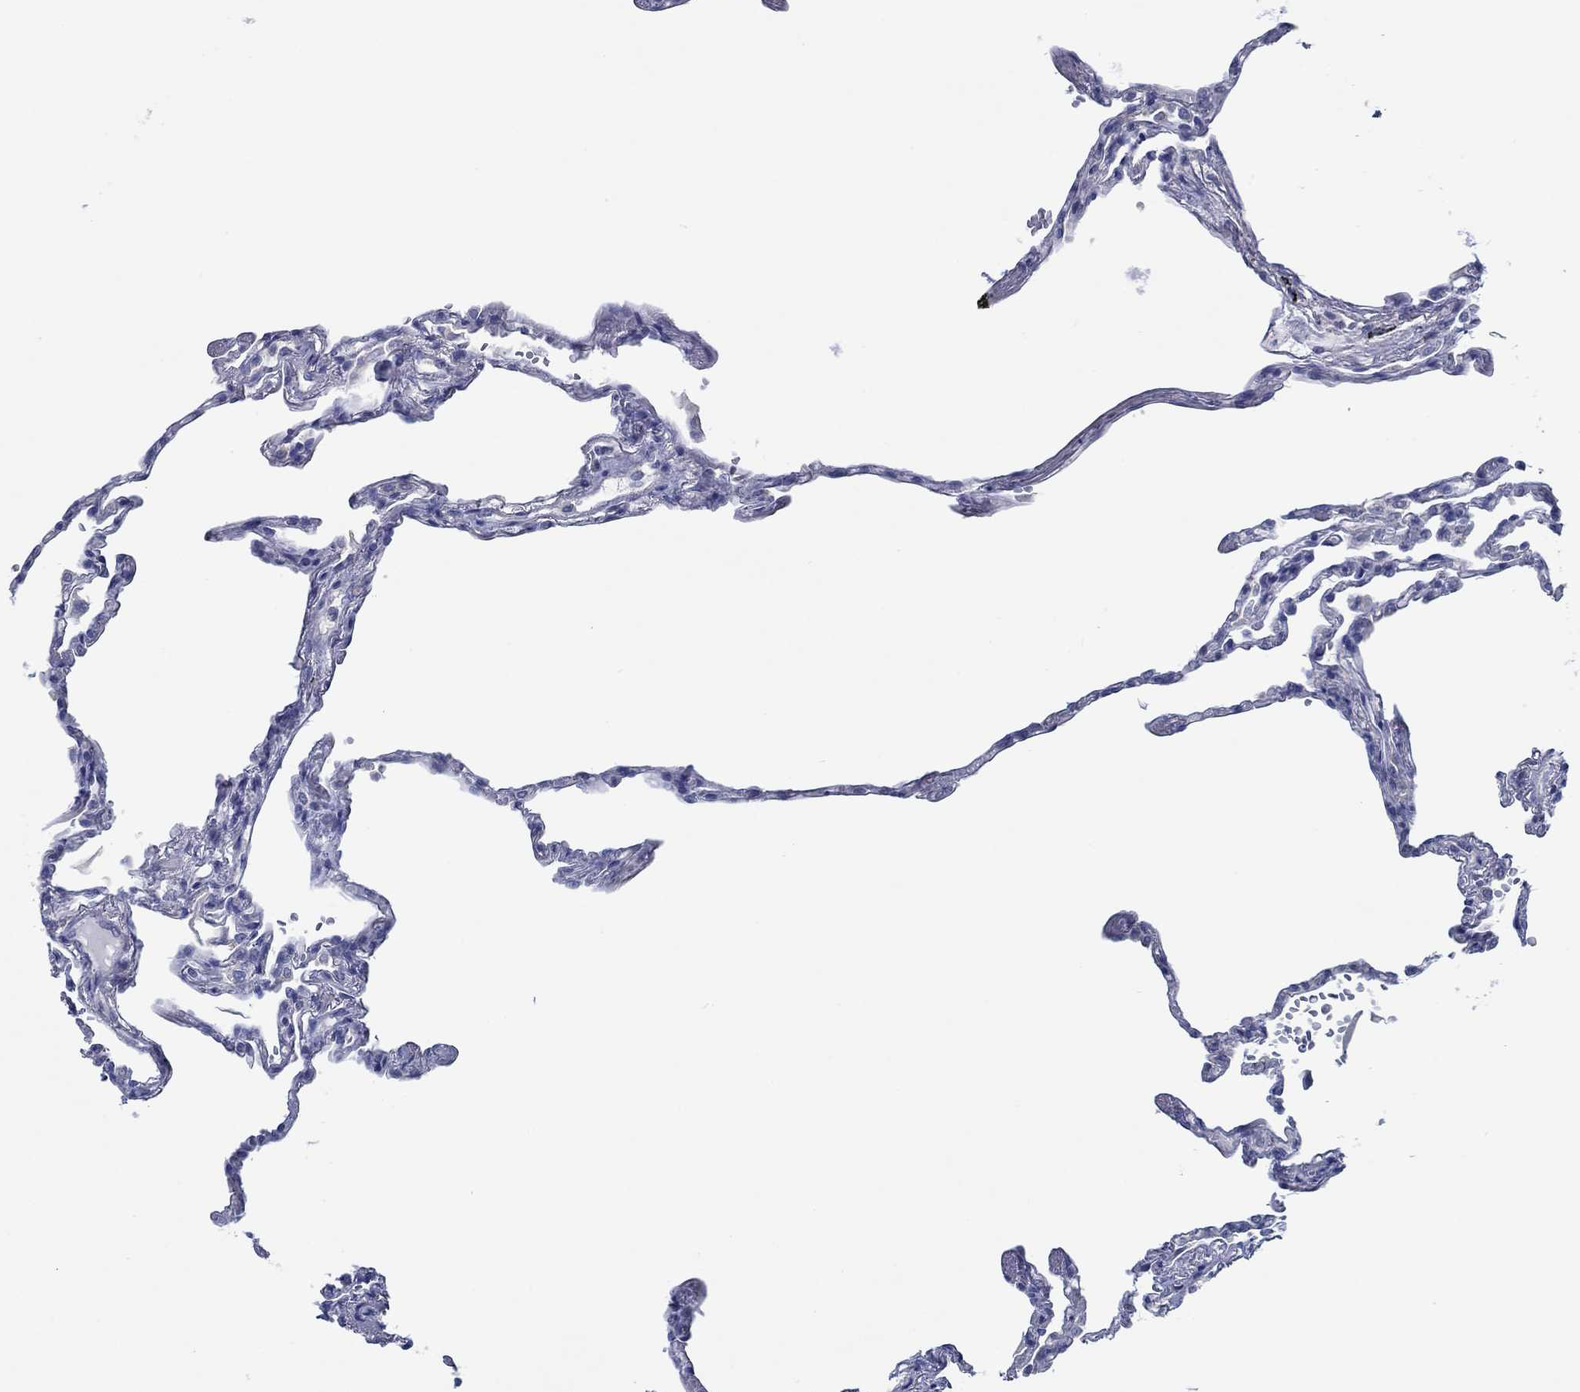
{"staining": {"intensity": "negative", "quantity": "none", "location": "none"}, "tissue": "lung", "cell_type": "Alveolar cells", "image_type": "normal", "snomed": [{"axis": "morphology", "description": "Normal tissue, NOS"}, {"axis": "topography", "description": "Lung"}], "caption": "Immunohistochemistry image of normal human lung stained for a protein (brown), which exhibits no expression in alveolar cells.", "gene": "TOMM20L", "patient": {"sex": "male", "age": 78}}